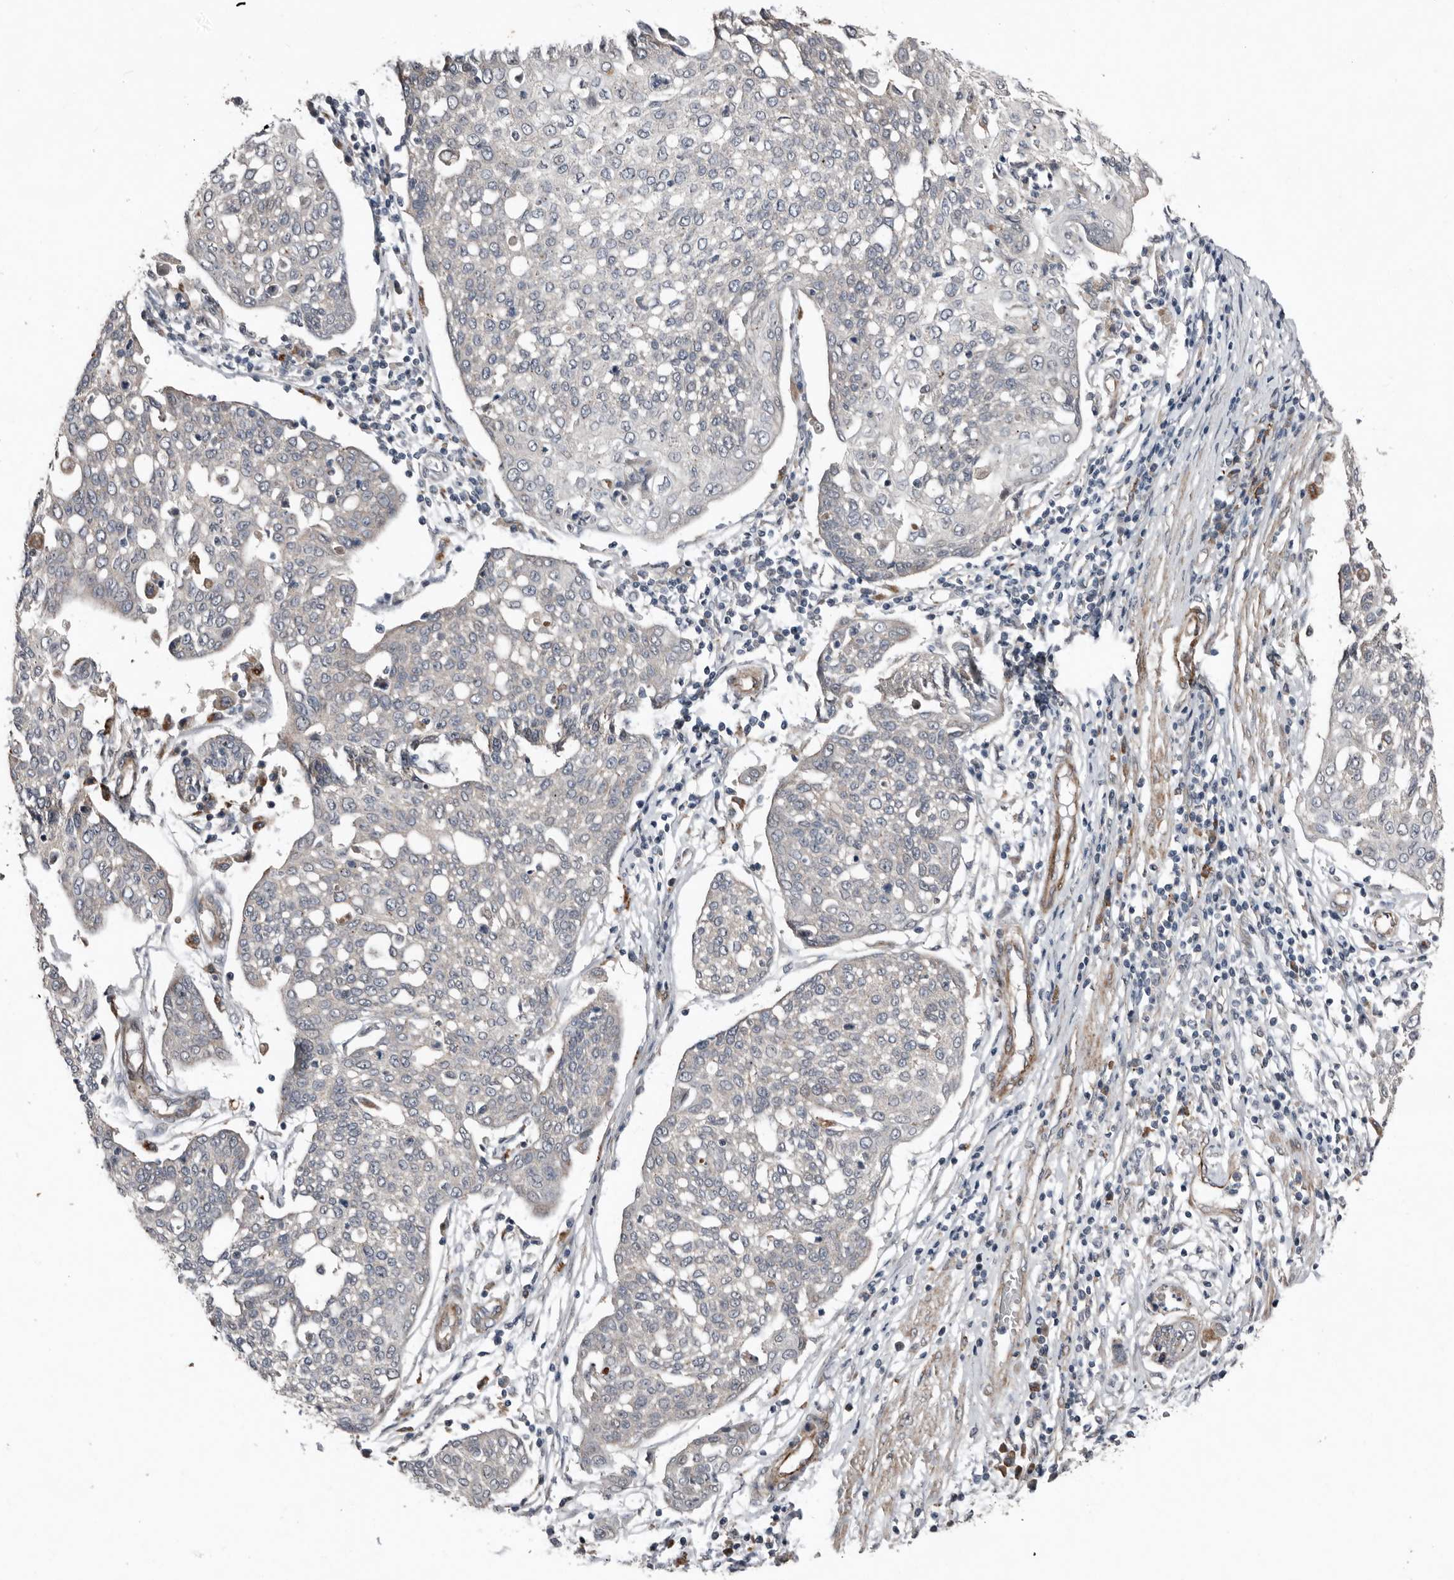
{"staining": {"intensity": "negative", "quantity": "none", "location": "none"}, "tissue": "cervical cancer", "cell_type": "Tumor cells", "image_type": "cancer", "snomed": [{"axis": "morphology", "description": "Squamous cell carcinoma, NOS"}, {"axis": "topography", "description": "Cervix"}], "caption": "Immunohistochemistry image of neoplastic tissue: human cervical squamous cell carcinoma stained with DAB displays no significant protein positivity in tumor cells. (Stains: DAB IHC with hematoxylin counter stain, Microscopy: brightfield microscopy at high magnification).", "gene": "RANBP17", "patient": {"sex": "female", "age": 34}}